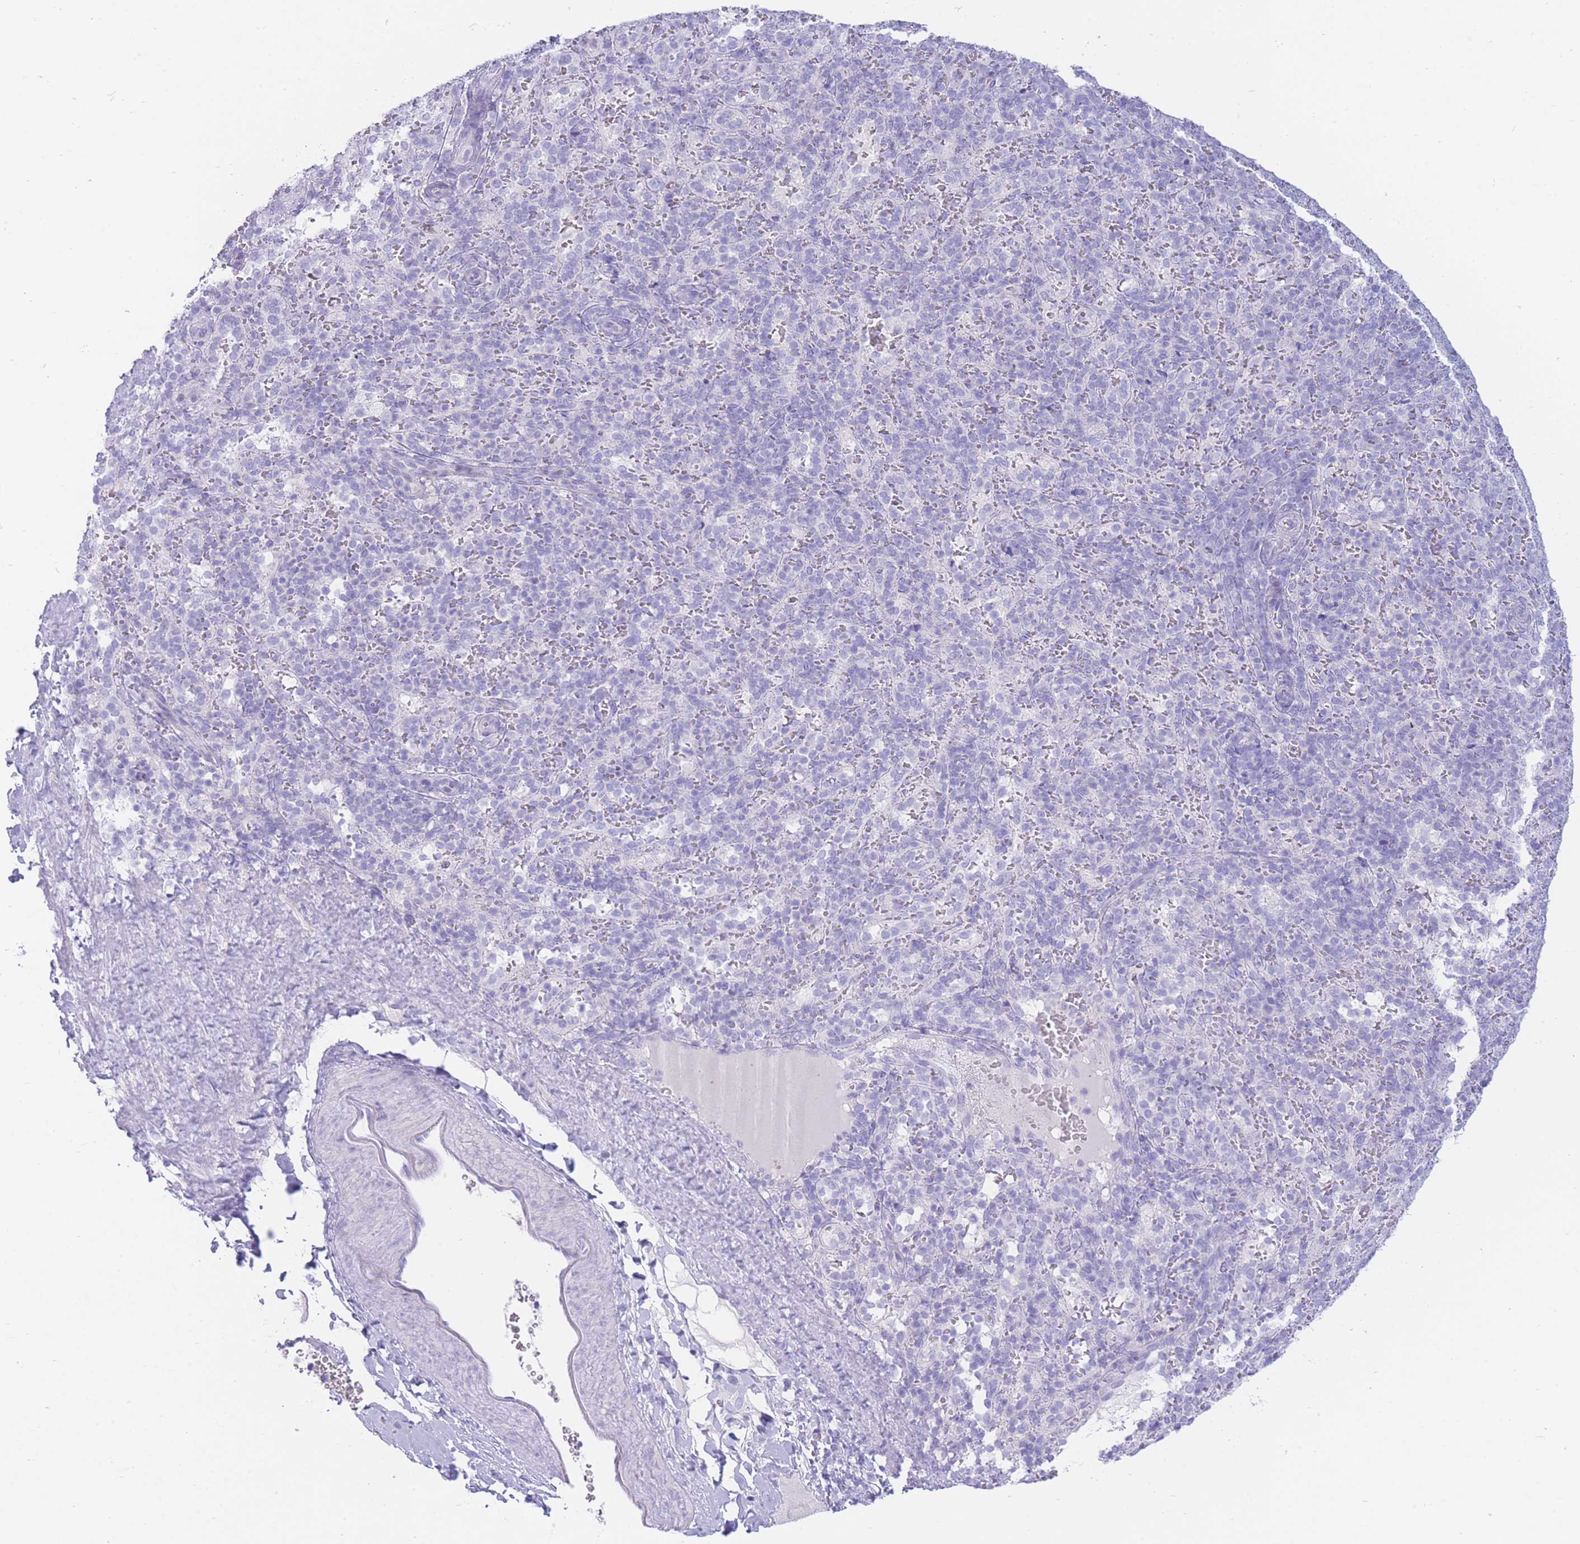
{"staining": {"intensity": "negative", "quantity": "none", "location": "none"}, "tissue": "spleen", "cell_type": "Cells in red pulp", "image_type": "normal", "snomed": [{"axis": "morphology", "description": "Normal tissue, NOS"}, {"axis": "topography", "description": "Spleen"}], "caption": "Micrograph shows no protein positivity in cells in red pulp of unremarkable spleen. Nuclei are stained in blue.", "gene": "ZNF212", "patient": {"sex": "female", "age": 21}}